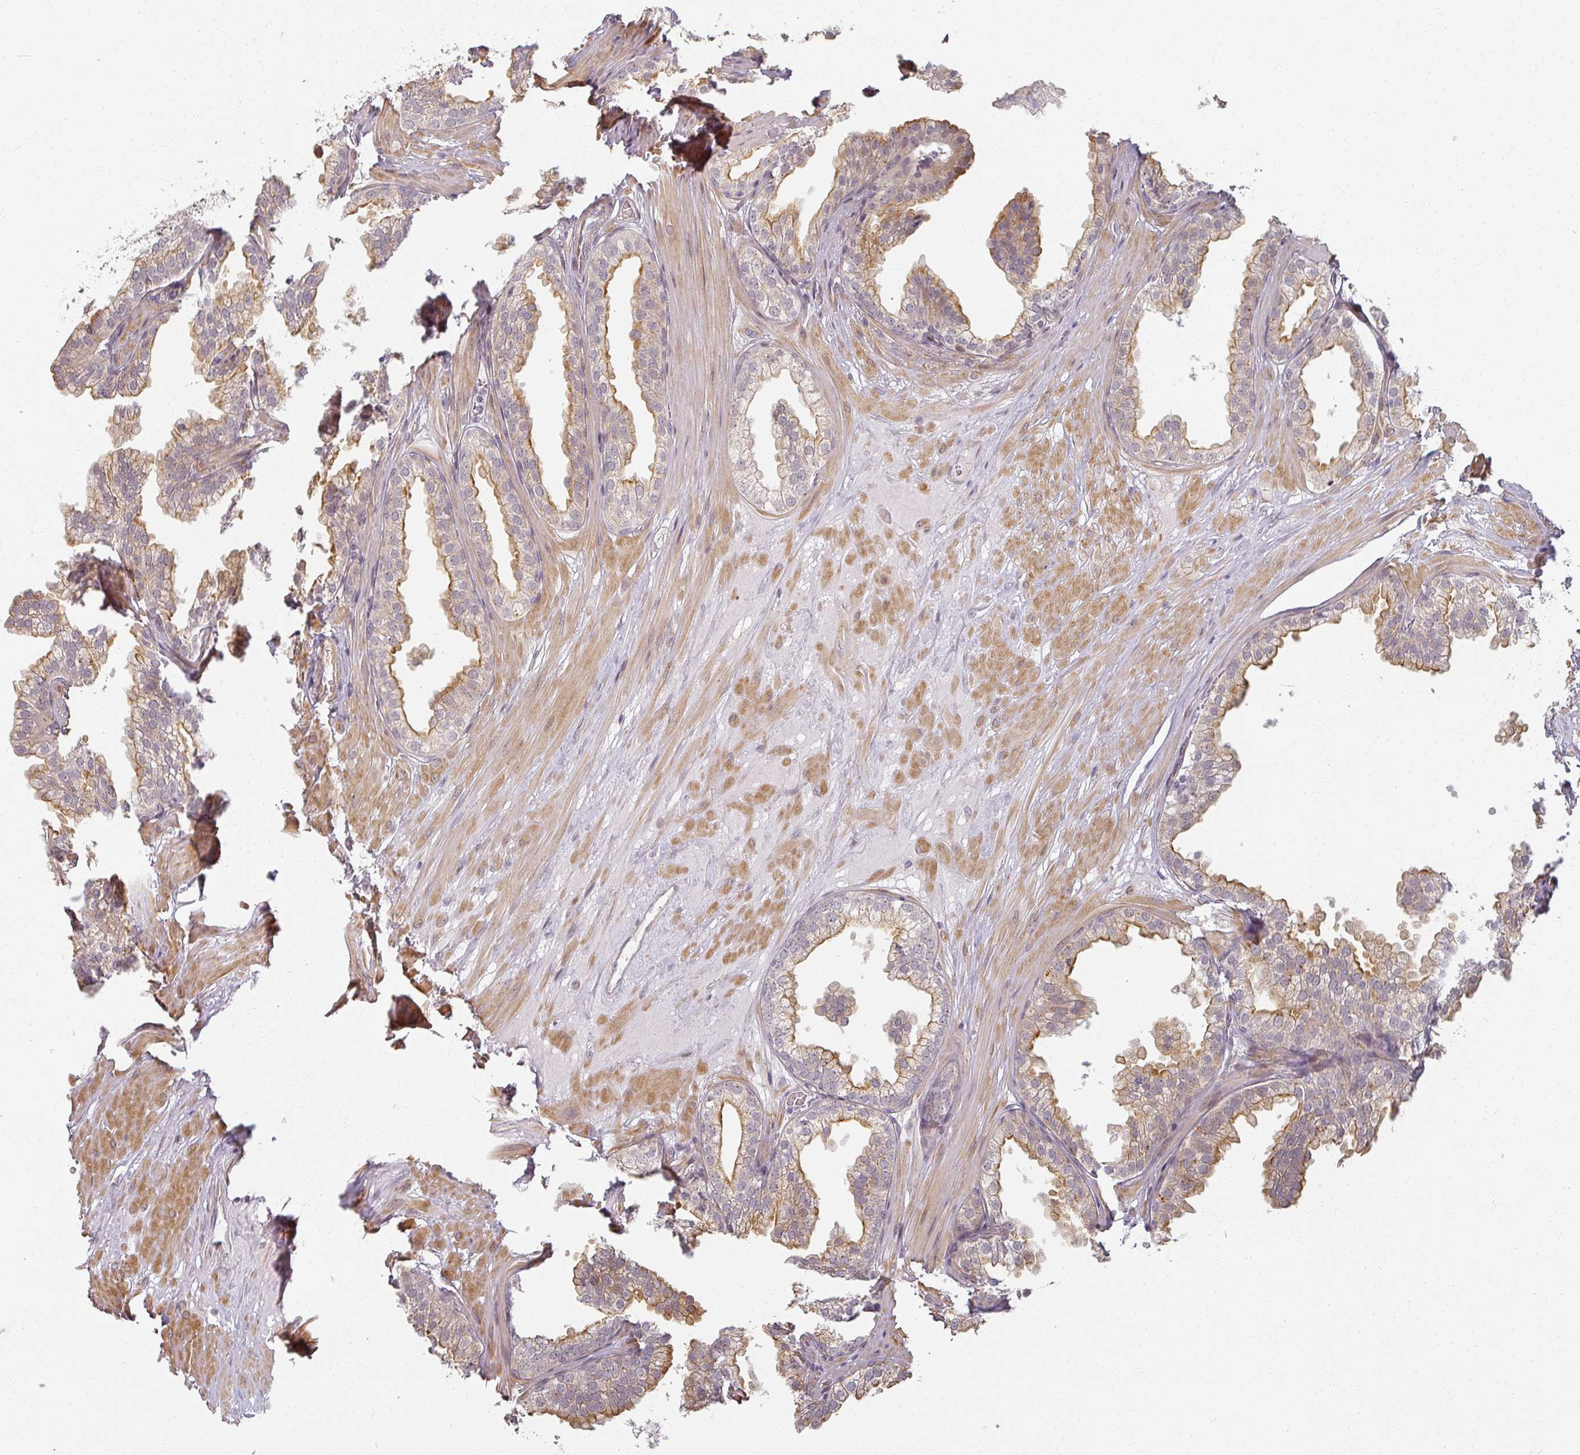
{"staining": {"intensity": "moderate", "quantity": "25%-75%", "location": "cytoplasmic/membranous"}, "tissue": "prostate", "cell_type": "Glandular cells", "image_type": "normal", "snomed": [{"axis": "morphology", "description": "Normal tissue, NOS"}, {"axis": "topography", "description": "Prostate"}, {"axis": "topography", "description": "Peripheral nerve tissue"}], "caption": "Immunohistochemical staining of normal human prostate shows moderate cytoplasmic/membranous protein staining in approximately 25%-75% of glandular cells.", "gene": "MED19", "patient": {"sex": "male", "age": 55}}